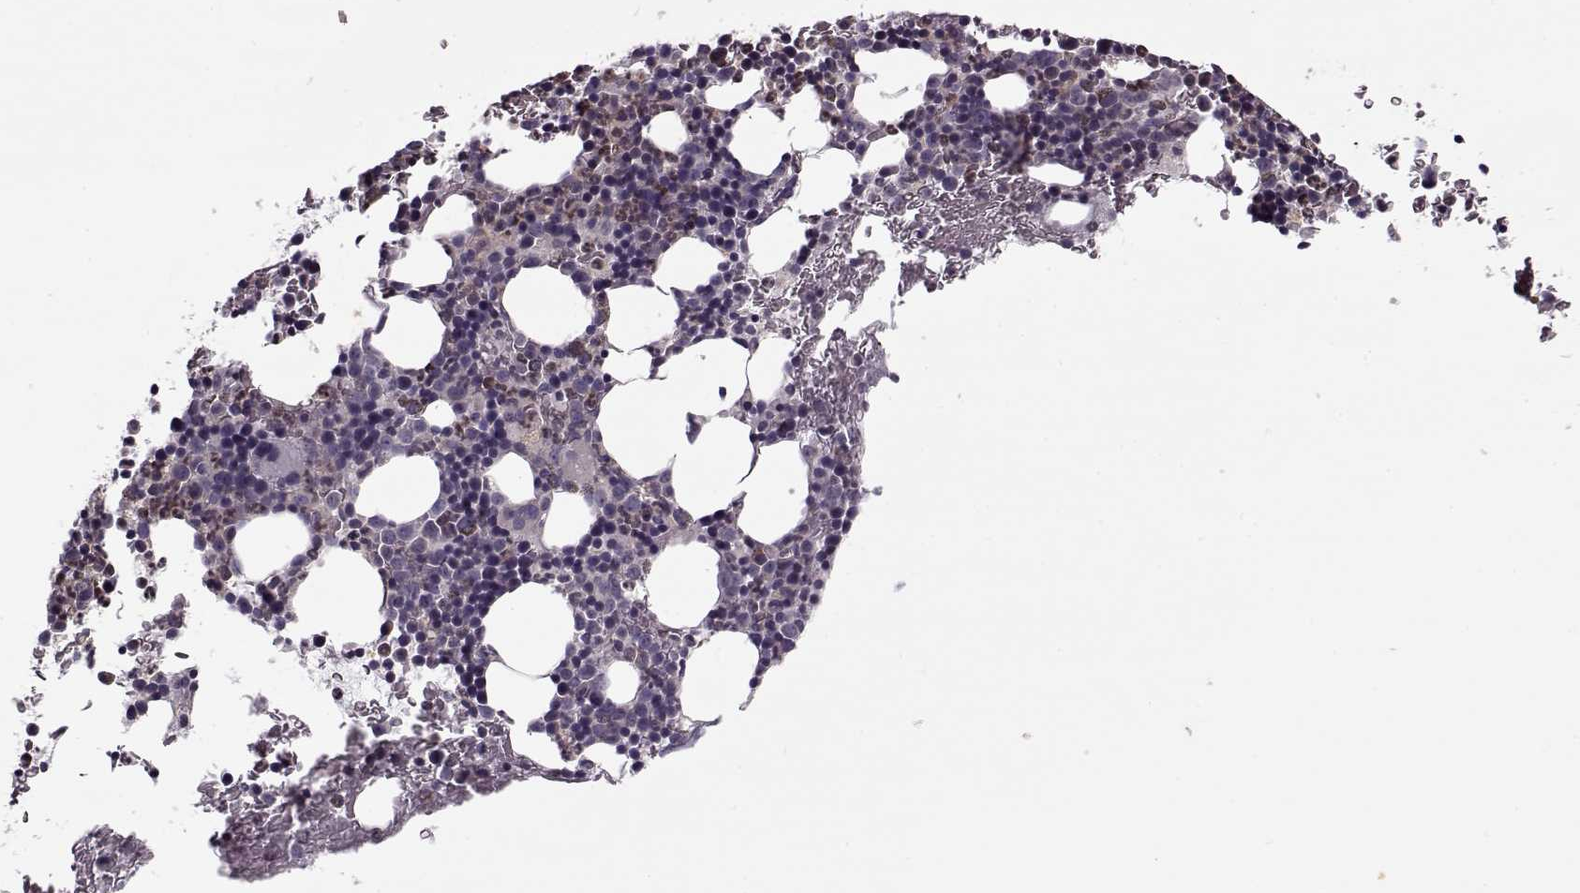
{"staining": {"intensity": "negative", "quantity": "none", "location": "none"}, "tissue": "bone marrow", "cell_type": "Hematopoietic cells", "image_type": "normal", "snomed": [{"axis": "morphology", "description": "Normal tissue, NOS"}, {"axis": "topography", "description": "Bone marrow"}], "caption": "Photomicrograph shows no protein staining in hematopoietic cells of unremarkable bone marrow. (DAB immunohistochemistry (IHC) visualized using brightfield microscopy, high magnification).", "gene": "ACOT11", "patient": {"sex": "male", "age": 72}}